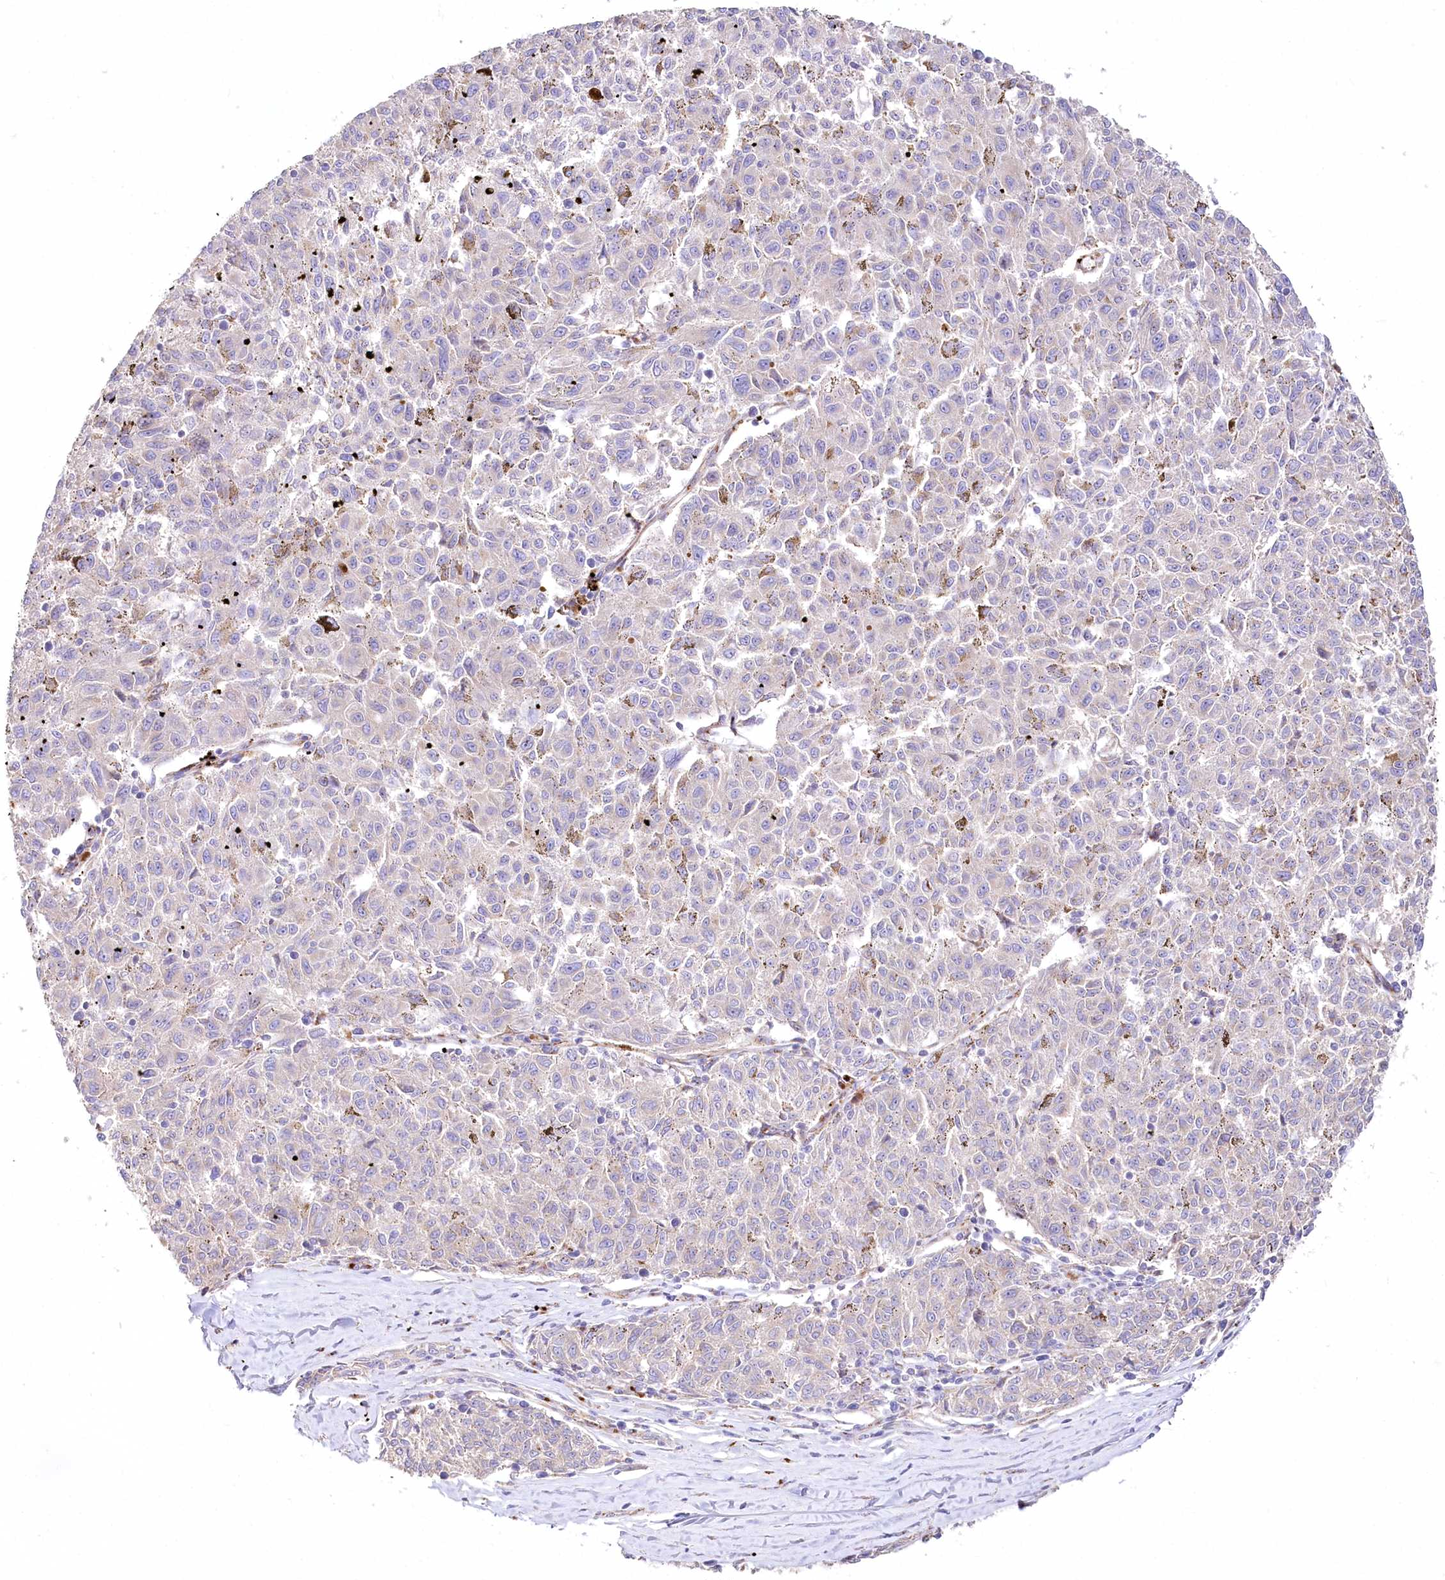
{"staining": {"intensity": "negative", "quantity": "none", "location": "none"}, "tissue": "melanoma", "cell_type": "Tumor cells", "image_type": "cancer", "snomed": [{"axis": "morphology", "description": "Malignant melanoma, NOS"}, {"axis": "topography", "description": "Skin"}], "caption": "Tumor cells show no significant positivity in malignant melanoma.", "gene": "ABRAXAS2", "patient": {"sex": "female", "age": 72}}